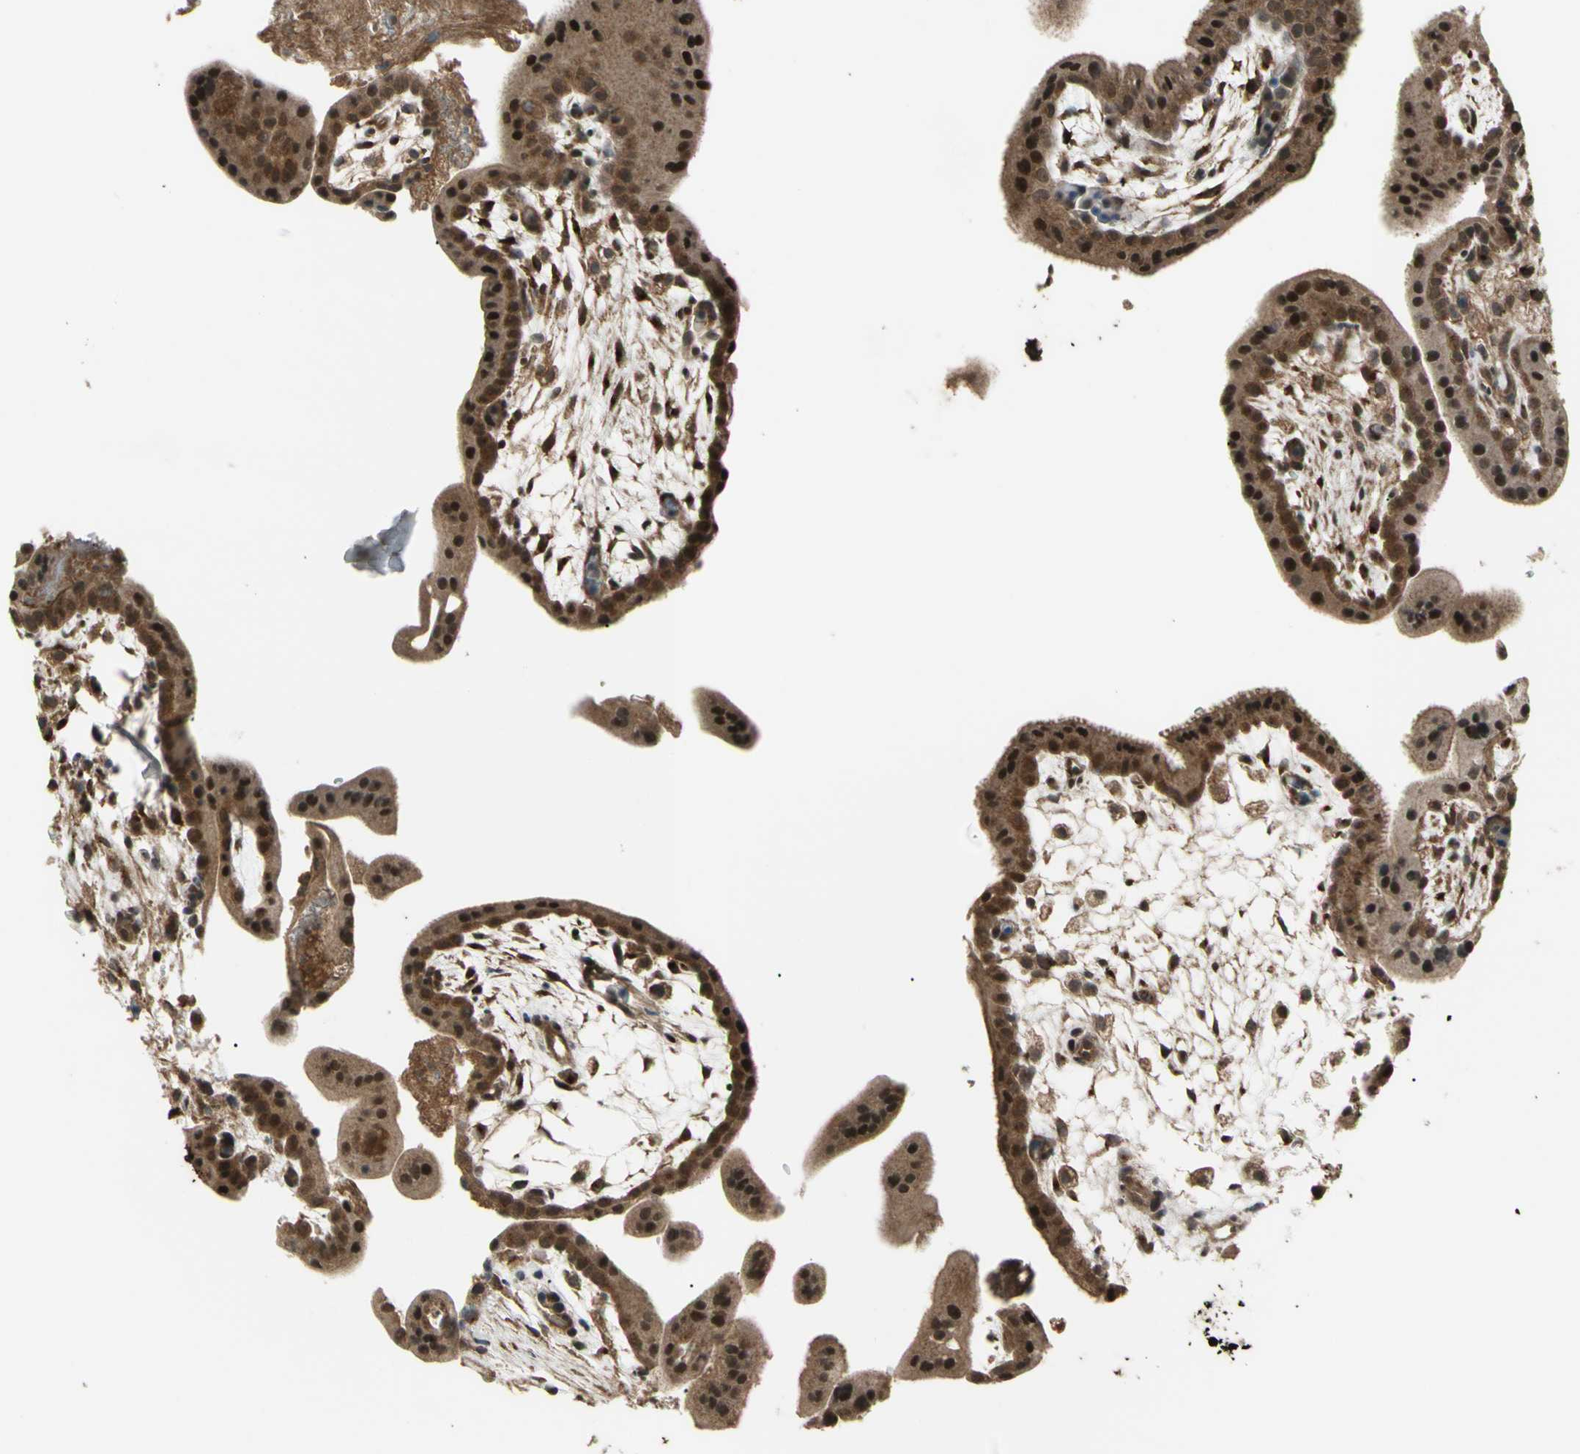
{"staining": {"intensity": "moderate", "quantity": ">75%", "location": "cytoplasmic/membranous,nuclear"}, "tissue": "placenta", "cell_type": "Decidual cells", "image_type": "normal", "snomed": [{"axis": "morphology", "description": "Normal tissue, NOS"}, {"axis": "topography", "description": "Placenta"}], "caption": "IHC histopathology image of normal human placenta stained for a protein (brown), which displays medium levels of moderate cytoplasmic/membranous,nuclear staining in about >75% of decidual cells.", "gene": "FLII", "patient": {"sex": "female", "age": 35}}